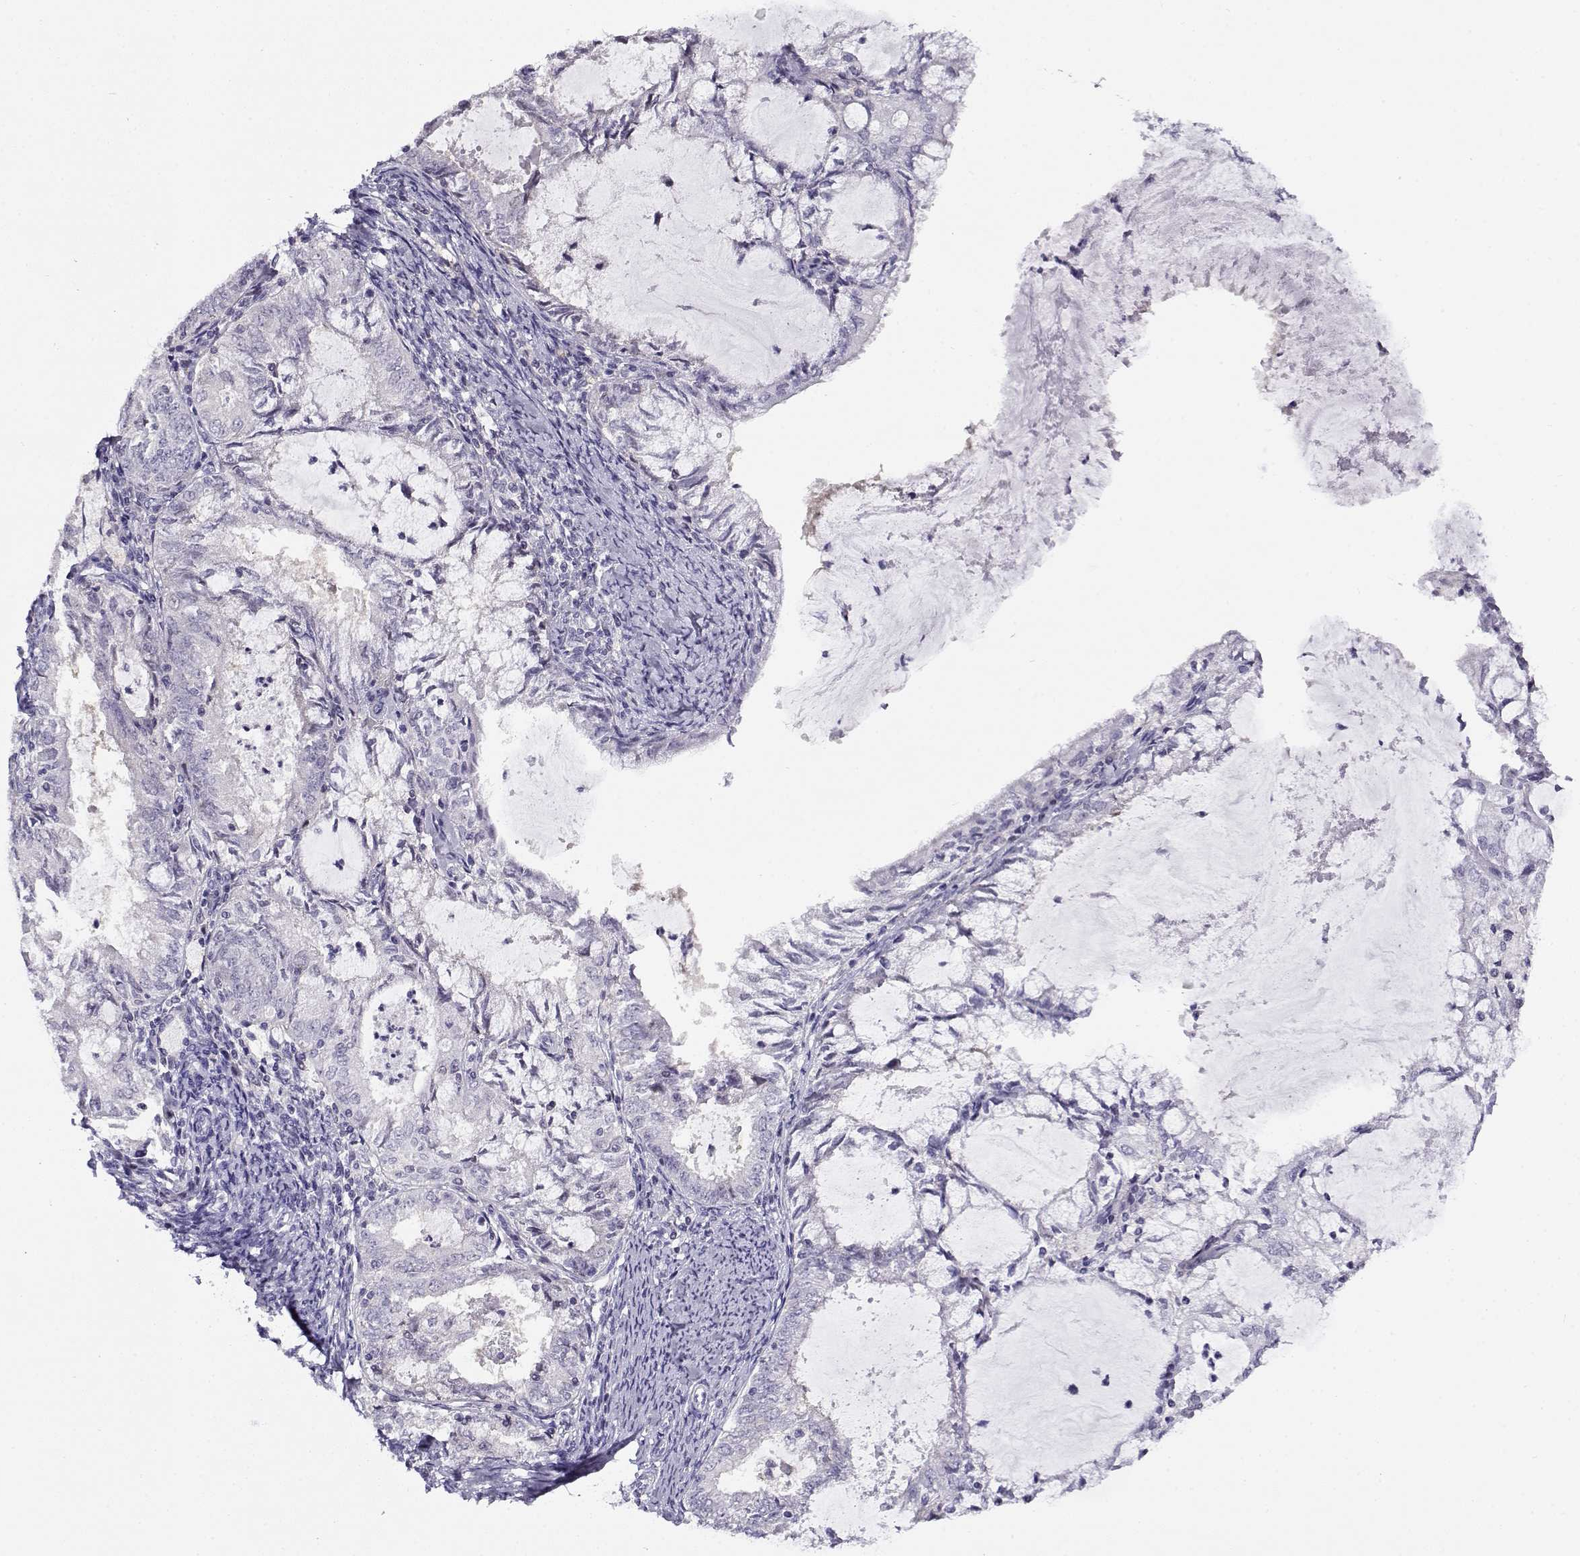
{"staining": {"intensity": "negative", "quantity": "none", "location": "none"}, "tissue": "endometrial cancer", "cell_type": "Tumor cells", "image_type": "cancer", "snomed": [{"axis": "morphology", "description": "Adenocarcinoma, NOS"}, {"axis": "topography", "description": "Endometrium"}], "caption": "Immunohistochemistry (IHC) of endometrial cancer (adenocarcinoma) shows no expression in tumor cells. (Brightfield microscopy of DAB (3,3'-diaminobenzidine) immunohistochemistry at high magnification).", "gene": "FEZF1", "patient": {"sex": "female", "age": 57}}